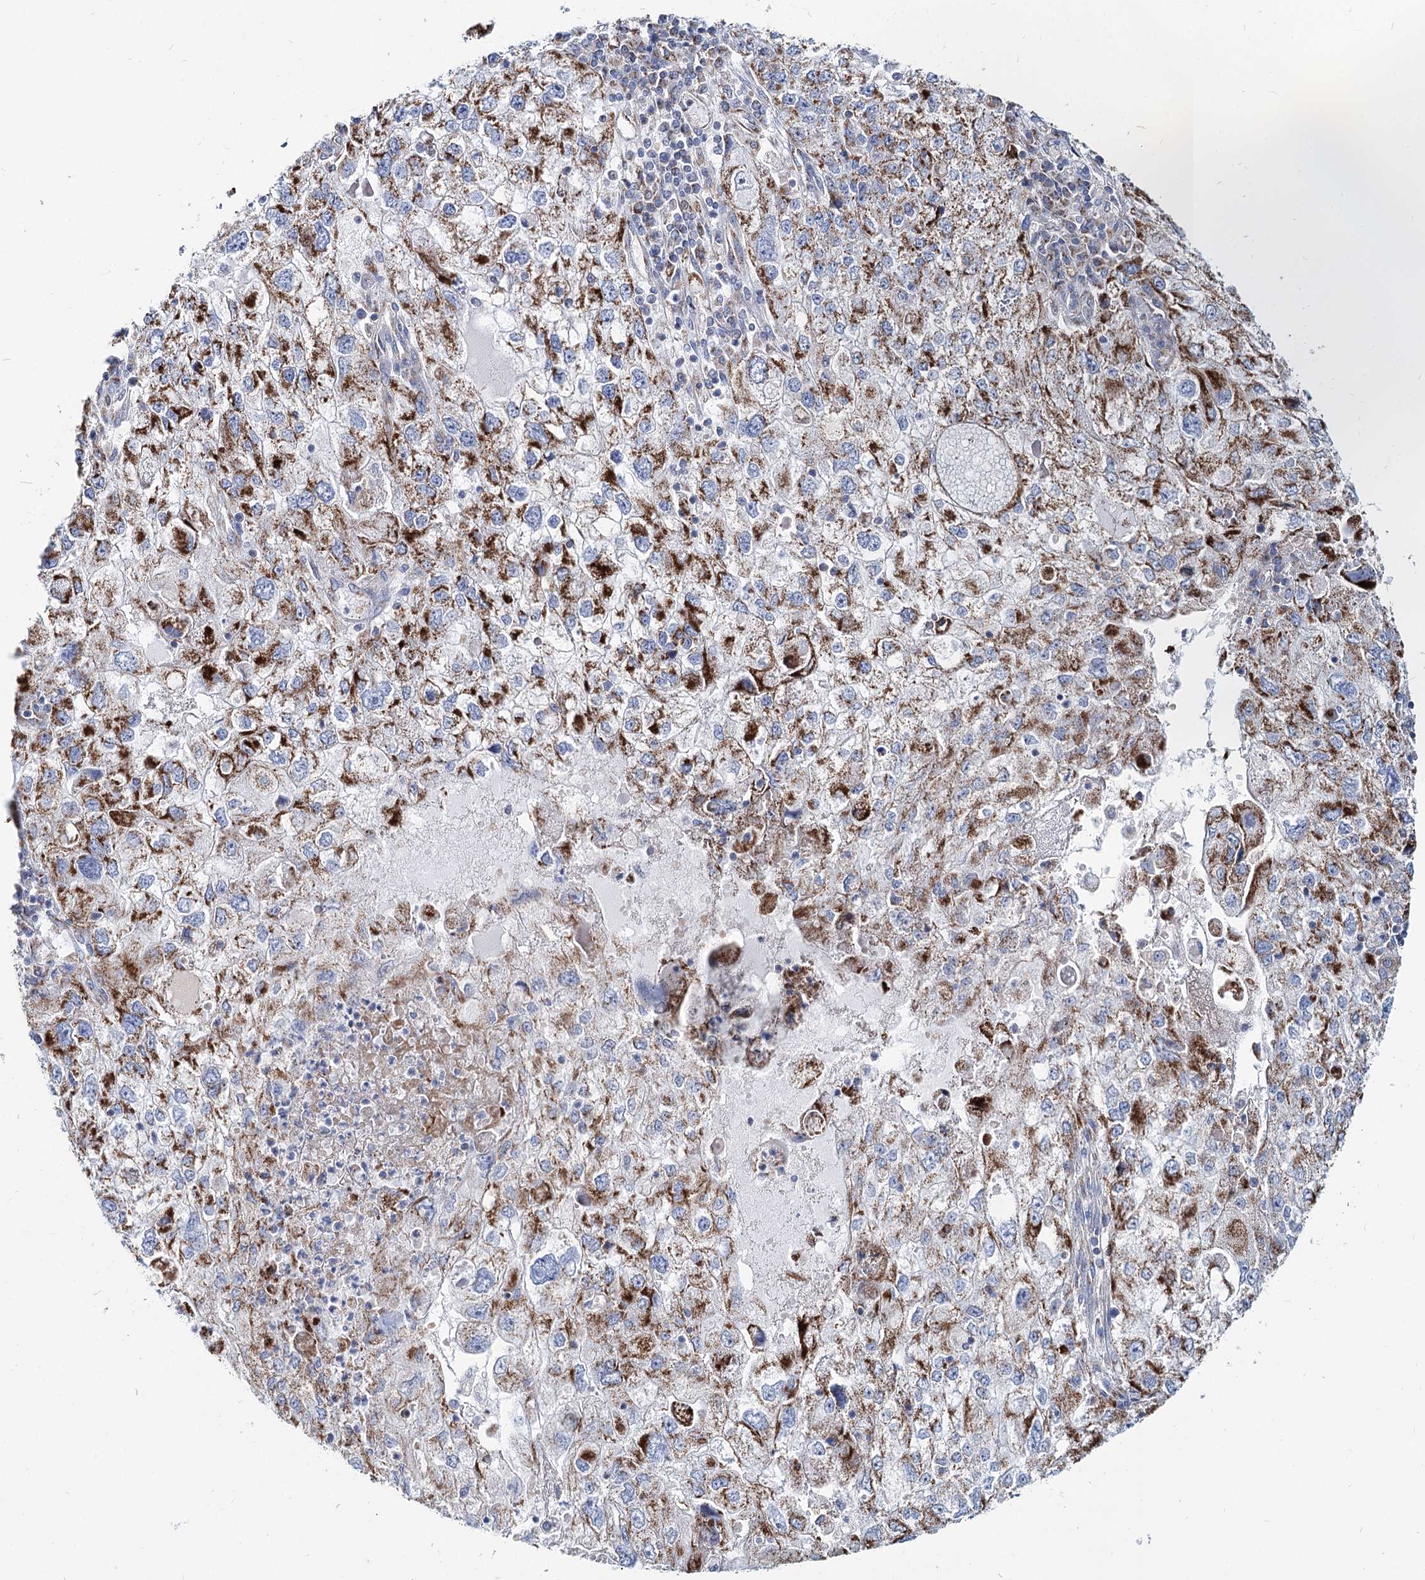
{"staining": {"intensity": "strong", "quantity": "25%-75%", "location": "cytoplasmic/membranous"}, "tissue": "endometrial cancer", "cell_type": "Tumor cells", "image_type": "cancer", "snomed": [{"axis": "morphology", "description": "Adenocarcinoma, NOS"}, {"axis": "topography", "description": "Endometrium"}], "caption": "A brown stain labels strong cytoplasmic/membranous positivity of a protein in endometrial adenocarcinoma tumor cells. The protein is shown in brown color, while the nuclei are stained blue.", "gene": "MCCC2", "patient": {"sex": "female", "age": 49}}